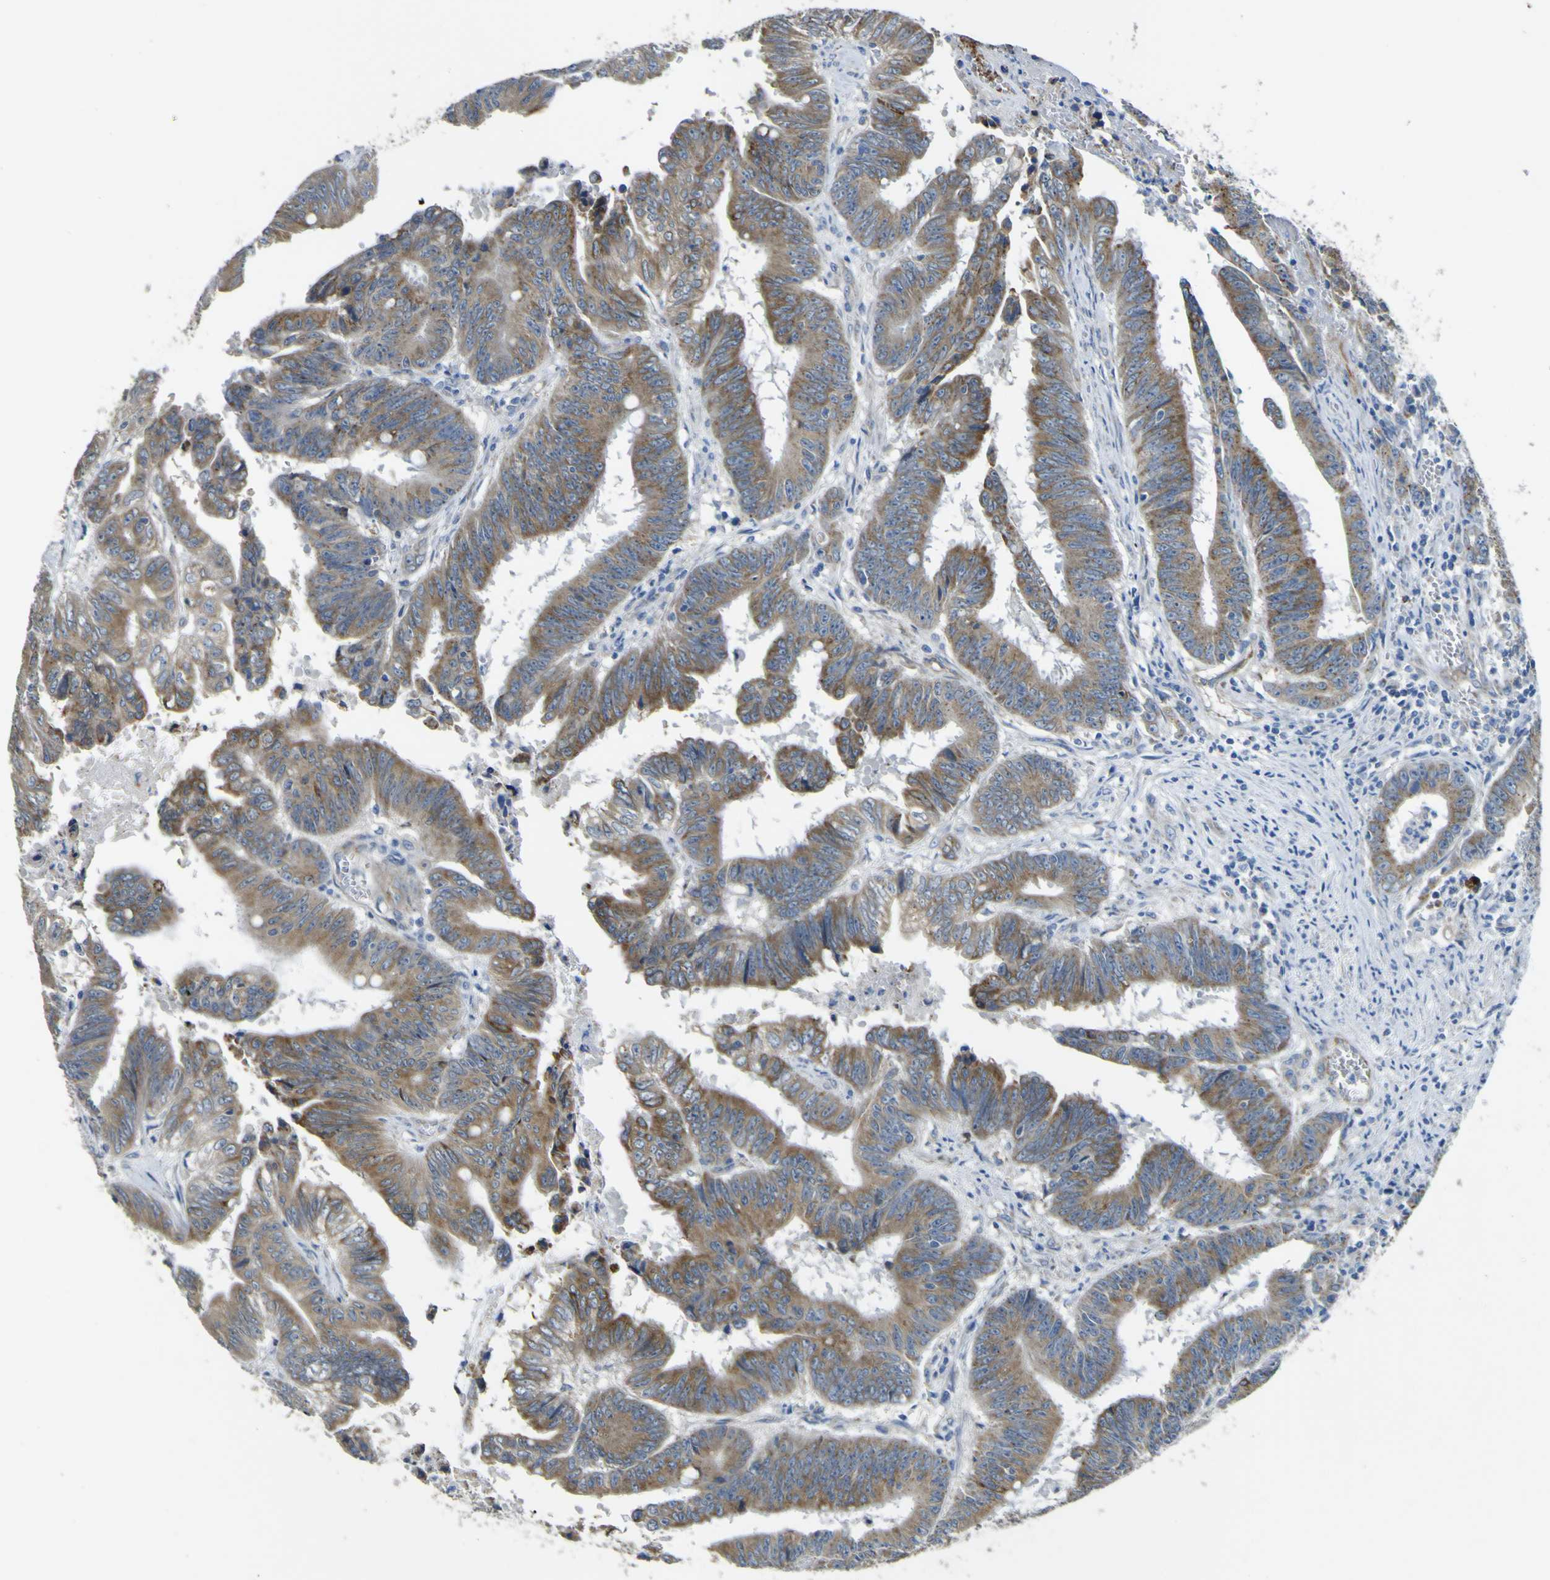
{"staining": {"intensity": "moderate", "quantity": ">75%", "location": "cytoplasmic/membranous"}, "tissue": "colorectal cancer", "cell_type": "Tumor cells", "image_type": "cancer", "snomed": [{"axis": "morphology", "description": "Adenocarcinoma, NOS"}, {"axis": "topography", "description": "Colon"}], "caption": "This is a photomicrograph of IHC staining of colorectal cancer (adenocarcinoma), which shows moderate expression in the cytoplasmic/membranous of tumor cells.", "gene": "ALDH18A1", "patient": {"sex": "male", "age": 45}}